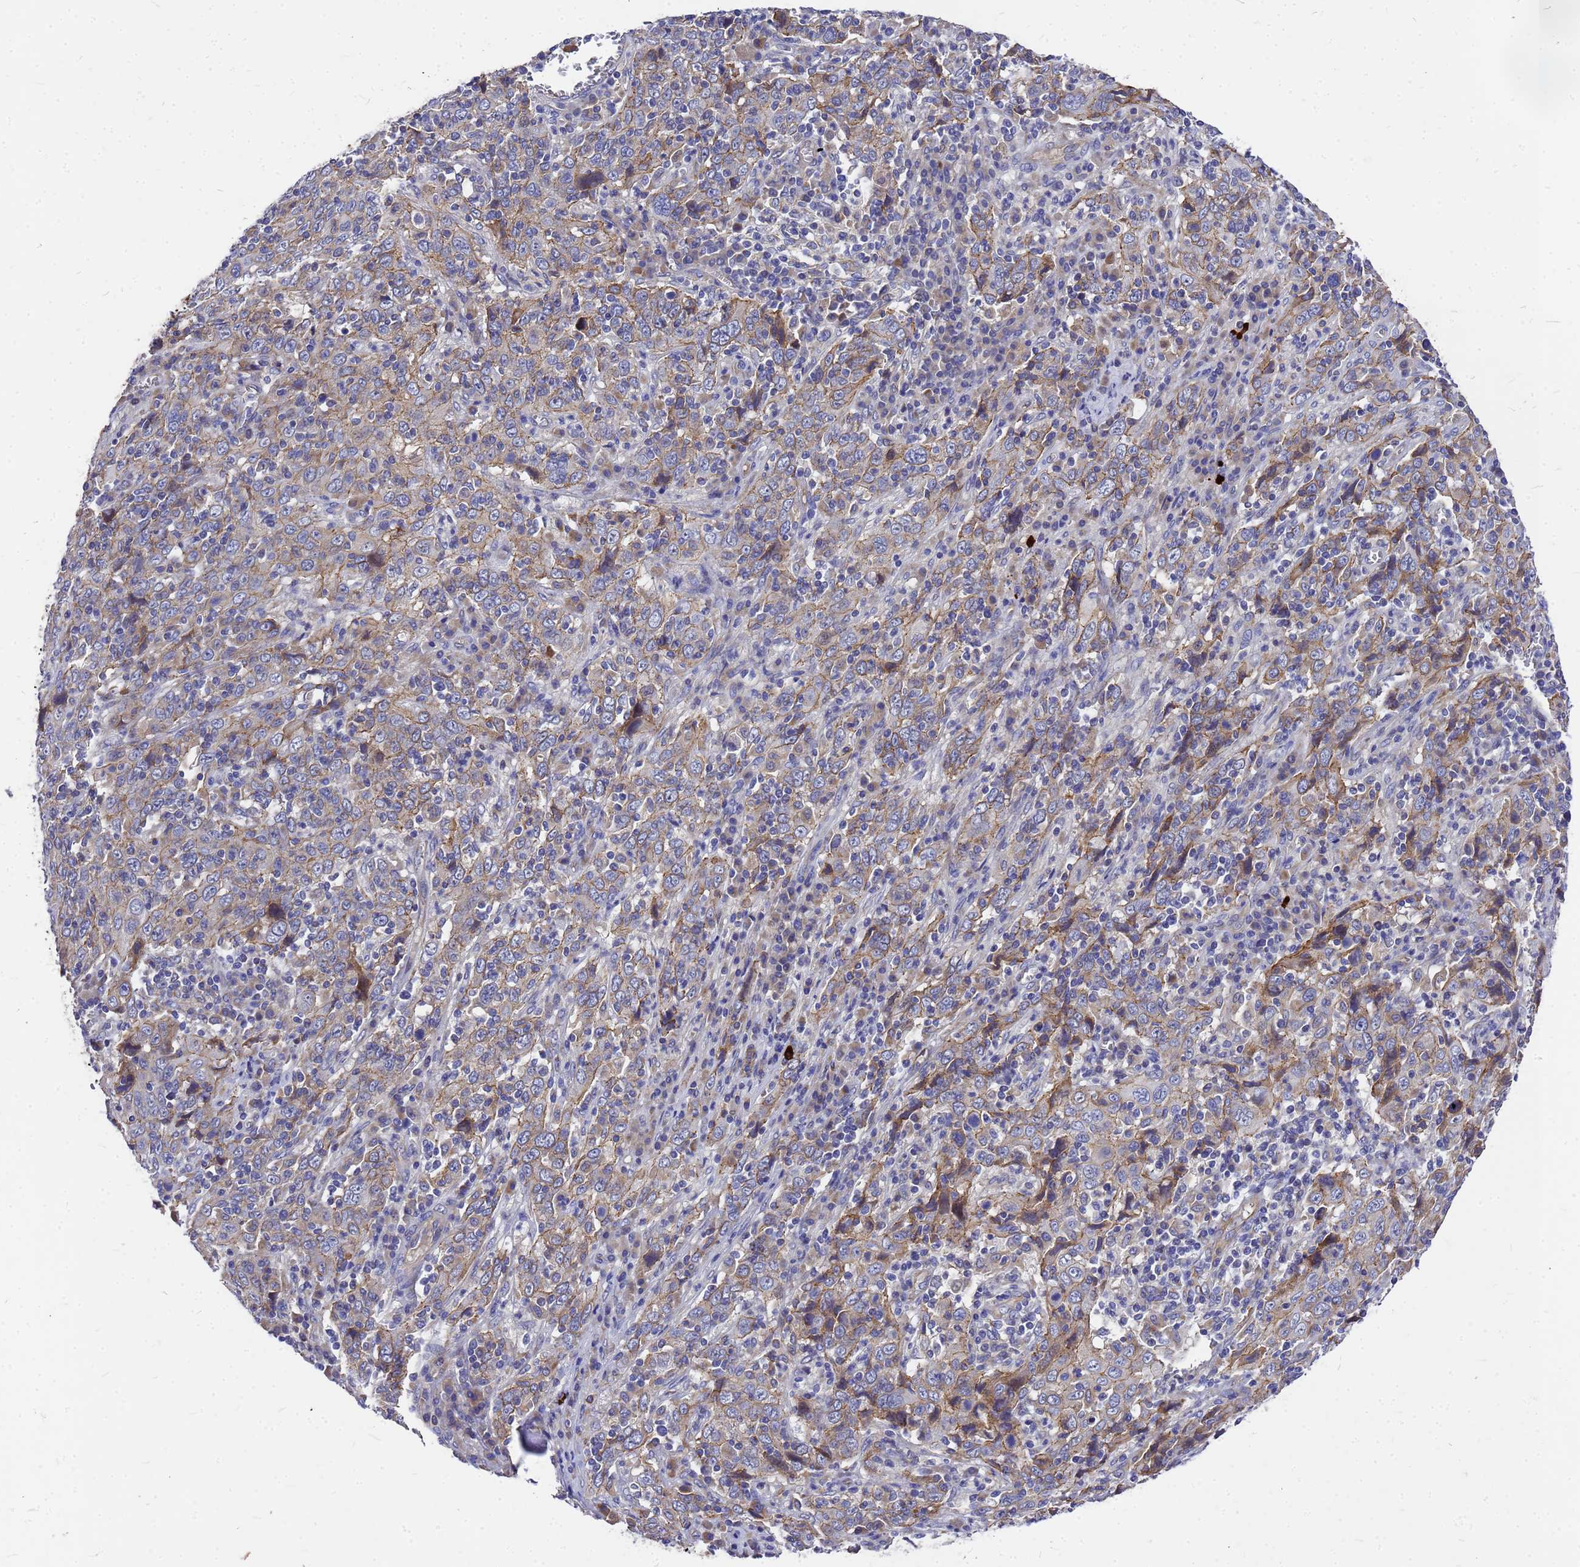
{"staining": {"intensity": "weak", "quantity": ">75%", "location": "cytoplasmic/membranous"}, "tissue": "cervical cancer", "cell_type": "Tumor cells", "image_type": "cancer", "snomed": [{"axis": "morphology", "description": "Squamous cell carcinoma, NOS"}, {"axis": "topography", "description": "Cervix"}], "caption": "This is an image of IHC staining of cervical cancer, which shows weak staining in the cytoplasmic/membranous of tumor cells.", "gene": "FBXW5", "patient": {"sex": "female", "age": 46}}